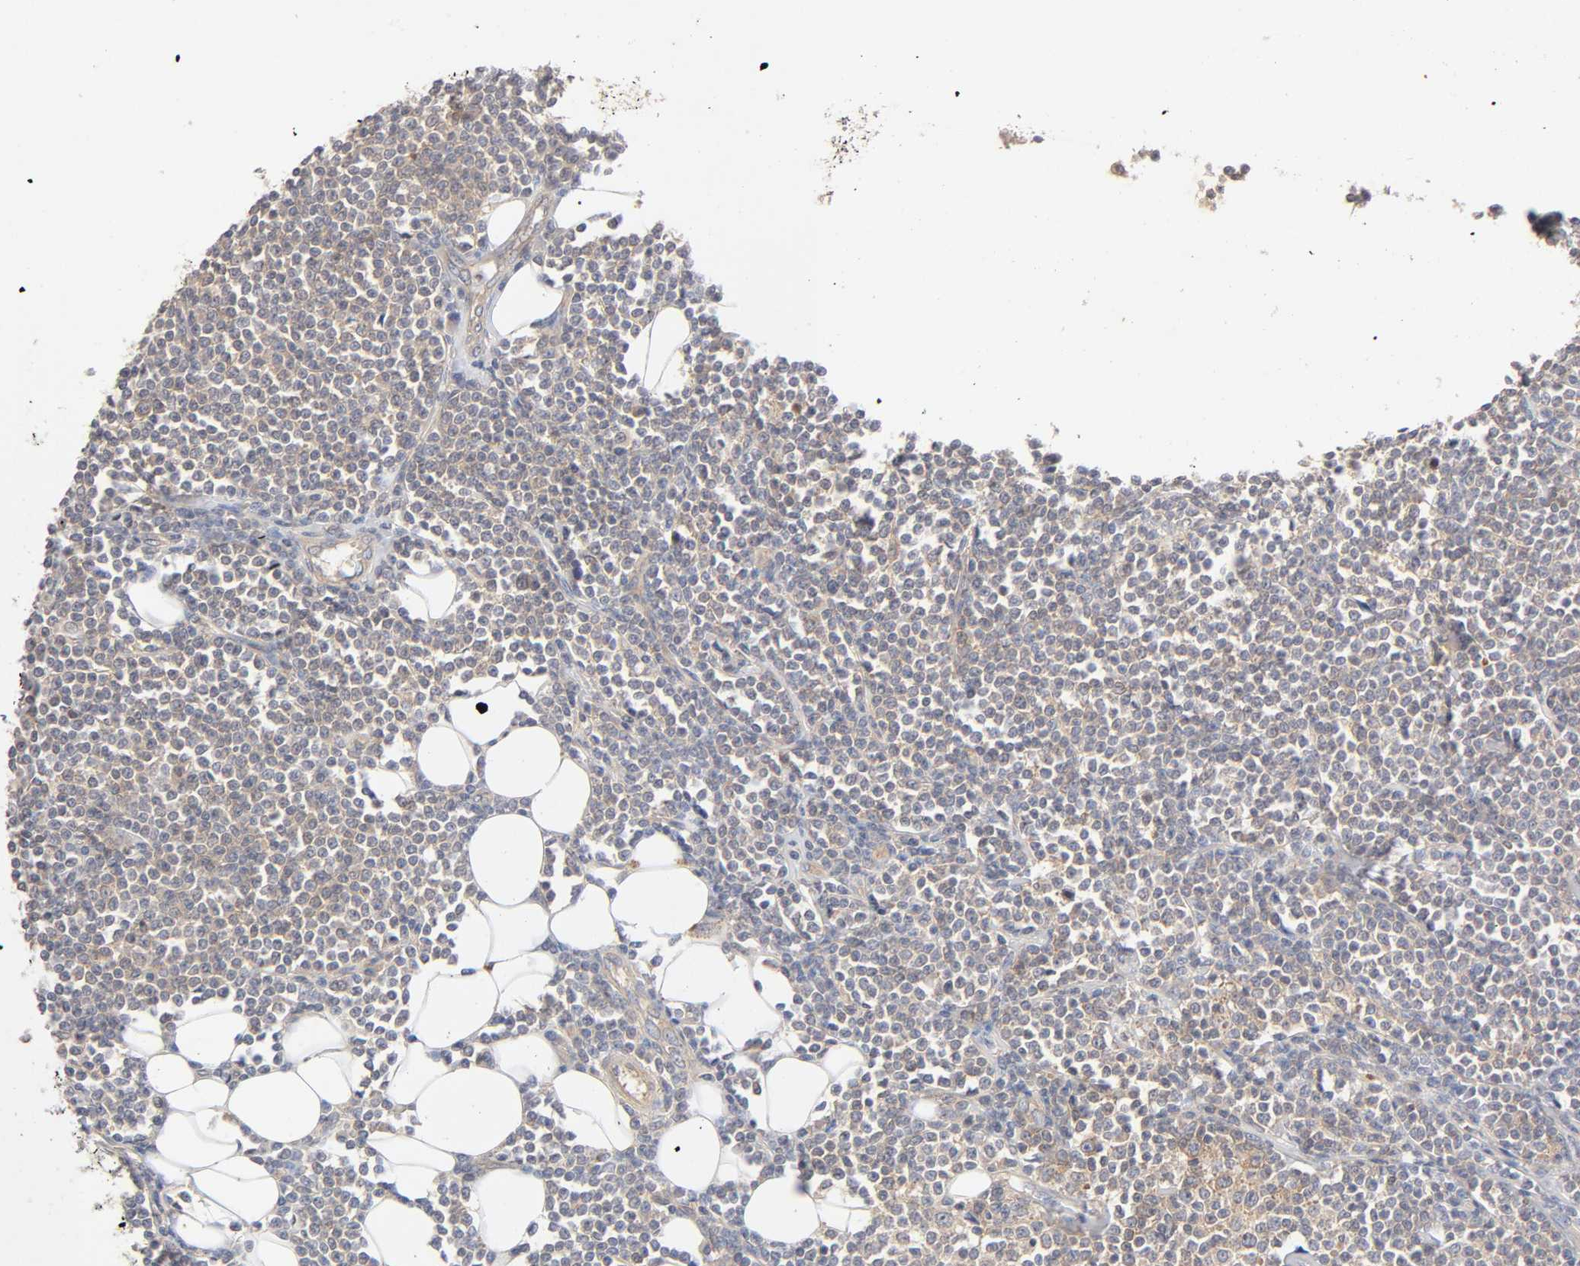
{"staining": {"intensity": "moderate", "quantity": ">75%", "location": "cytoplasmic/membranous"}, "tissue": "lymphoma", "cell_type": "Tumor cells", "image_type": "cancer", "snomed": [{"axis": "morphology", "description": "Malignant lymphoma, non-Hodgkin's type, Low grade"}, {"axis": "topography", "description": "Soft tissue"}], "caption": "Immunohistochemistry image of neoplastic tissue: malignant lymphoma, non-Hodgkin's type (low-grade) stained using IHC reveals medium levels of moderate protein expression localized specifically in the cytoplasmic/membranous of tumor cells, appearing as a cytoplasmic/membranous brown color.", "gene": "CPB2", "patient": {"sex": "male", "age": 92}}